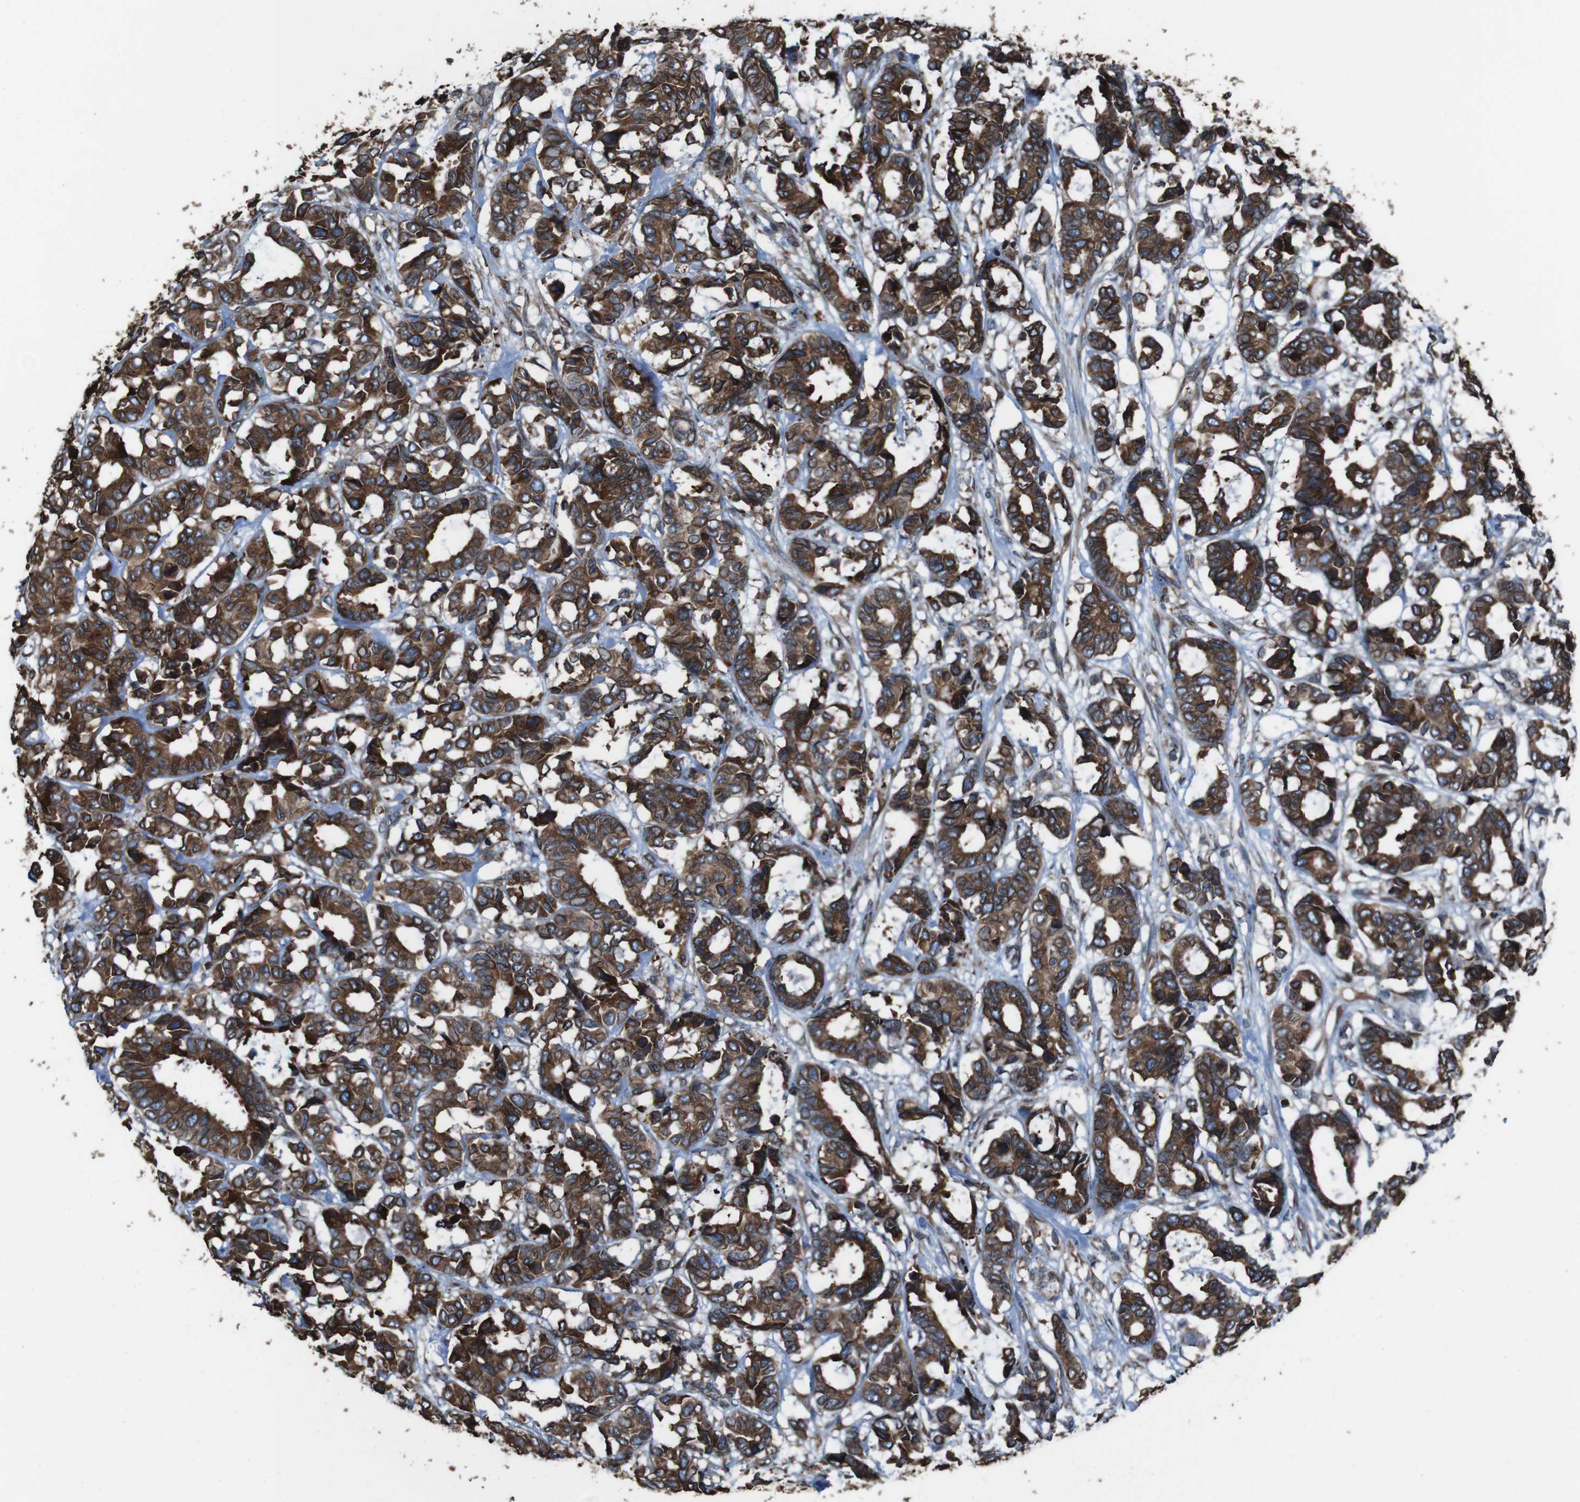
{"staining": {"intensity": "strong", "quantity": ">75%", "location": "cytoplasmic/membranous"}, "tissue": "breast cancer", "cell_type": "Tumor cells", "image_type": "cancer", "snomed": [{"axis": "morphology", "description": "Duct carcinoma"}, {"axis": "topography", "description": "Breast"}], "caption": "High-power microscopy captured an immunohistochemistry (IHC) micrograph of intraductal carcinoma (breast), revealing strong cytoplasmic/membranous staining in approximately >75% of tumor cells.", "gene": "APMAP", "patient": {"sex": "female", "age": 87}}